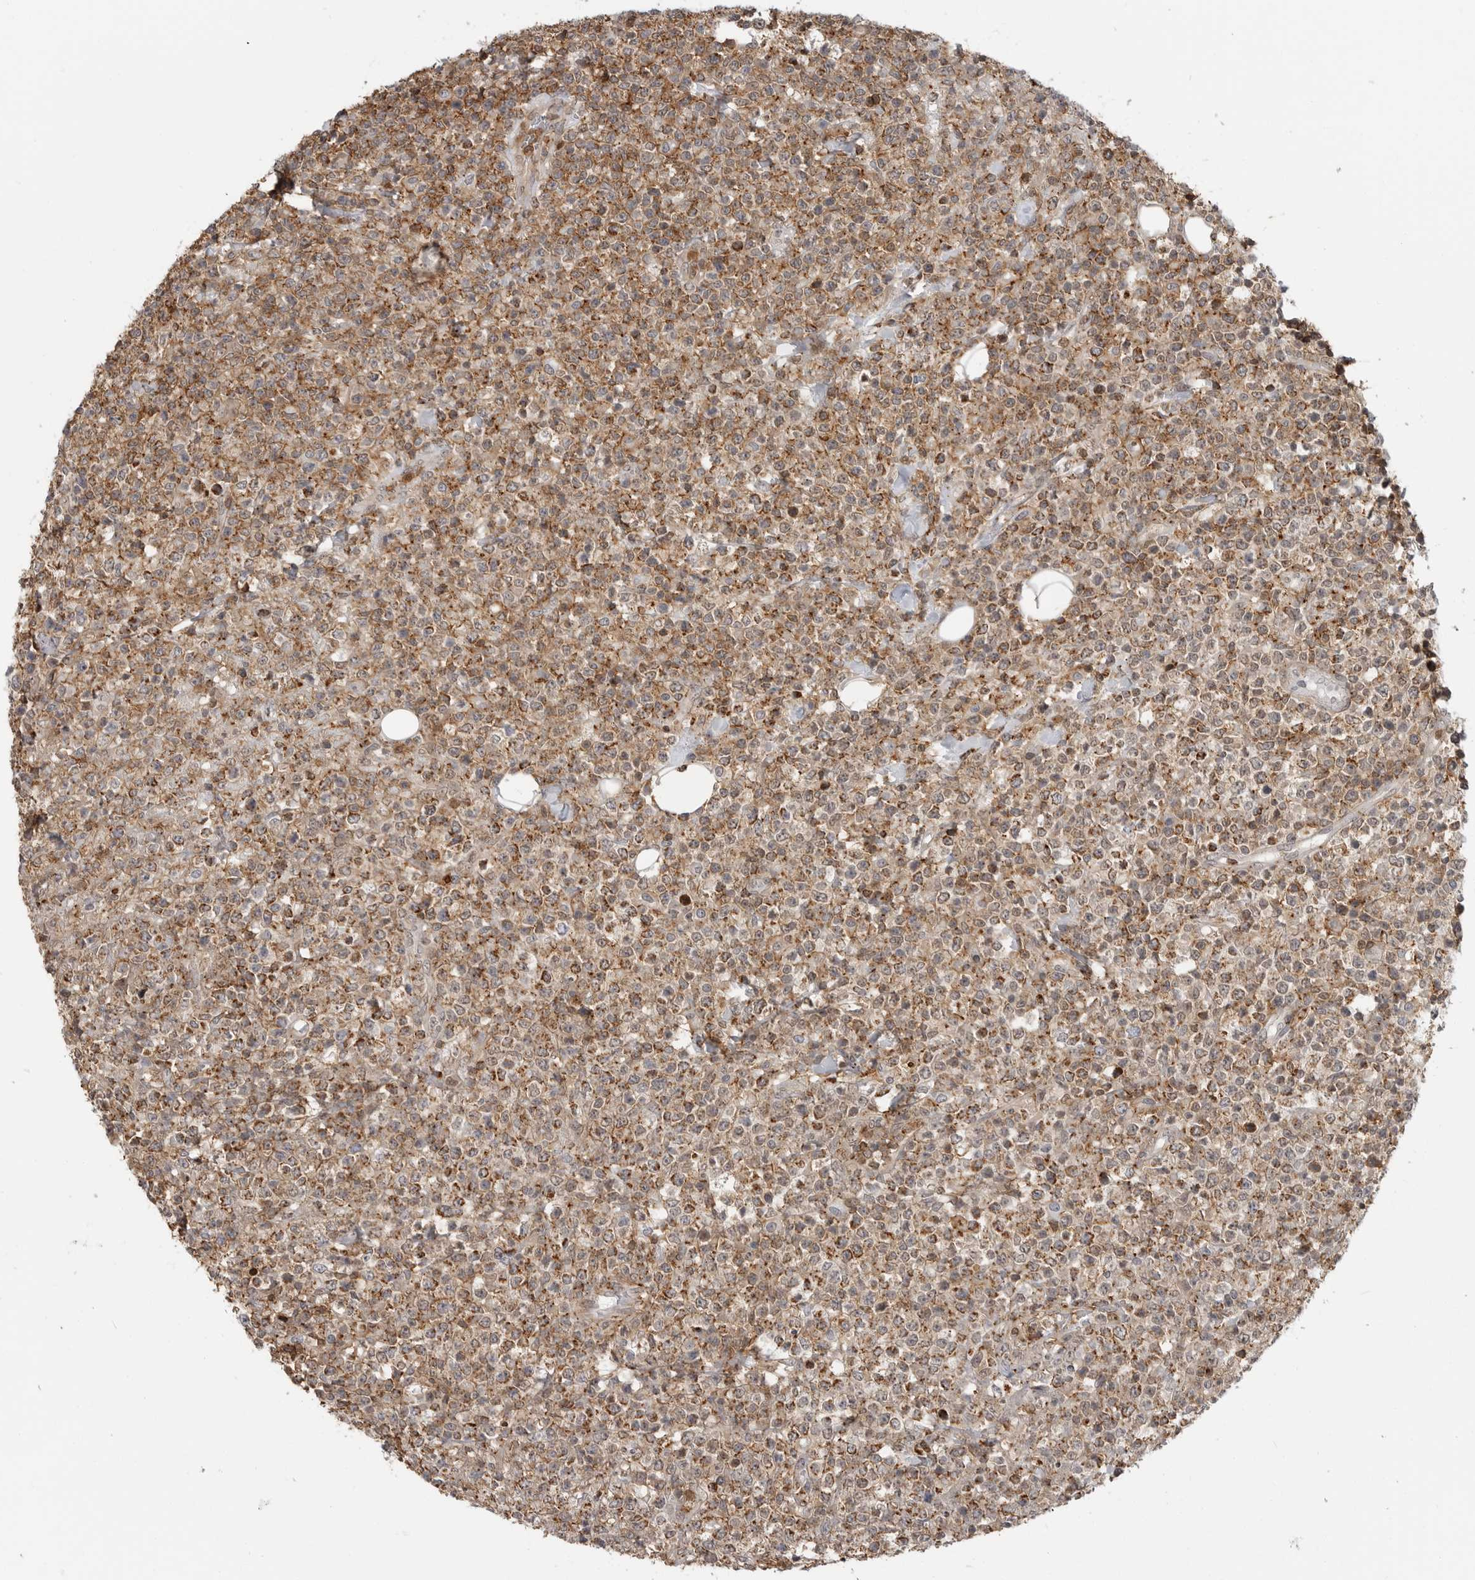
{"staining": {"intensity": "moderate", "quantity": ">75%", "location": "cytoplasmic/membranous"}, "tissue": "lymphoma", "cell_type": "Tumor cells", "image_type": "cancer", "snomed": [{"axis": "morphology", "description": "Malignant lymphoma, non-Hodgkin's type, High grade"}, {"axis": "topography", "description": "Colon"}], "caption": "This histopathology image demonstrates lymphoma stained with IHC to label a protein in brown. The cytoplasmic/membranous of tumor cells show moderate positivity for the protein. Nuclei are counter-stained blue.", "gene": "ANXA11", "patient": {"sex": "female", "age": 53}}